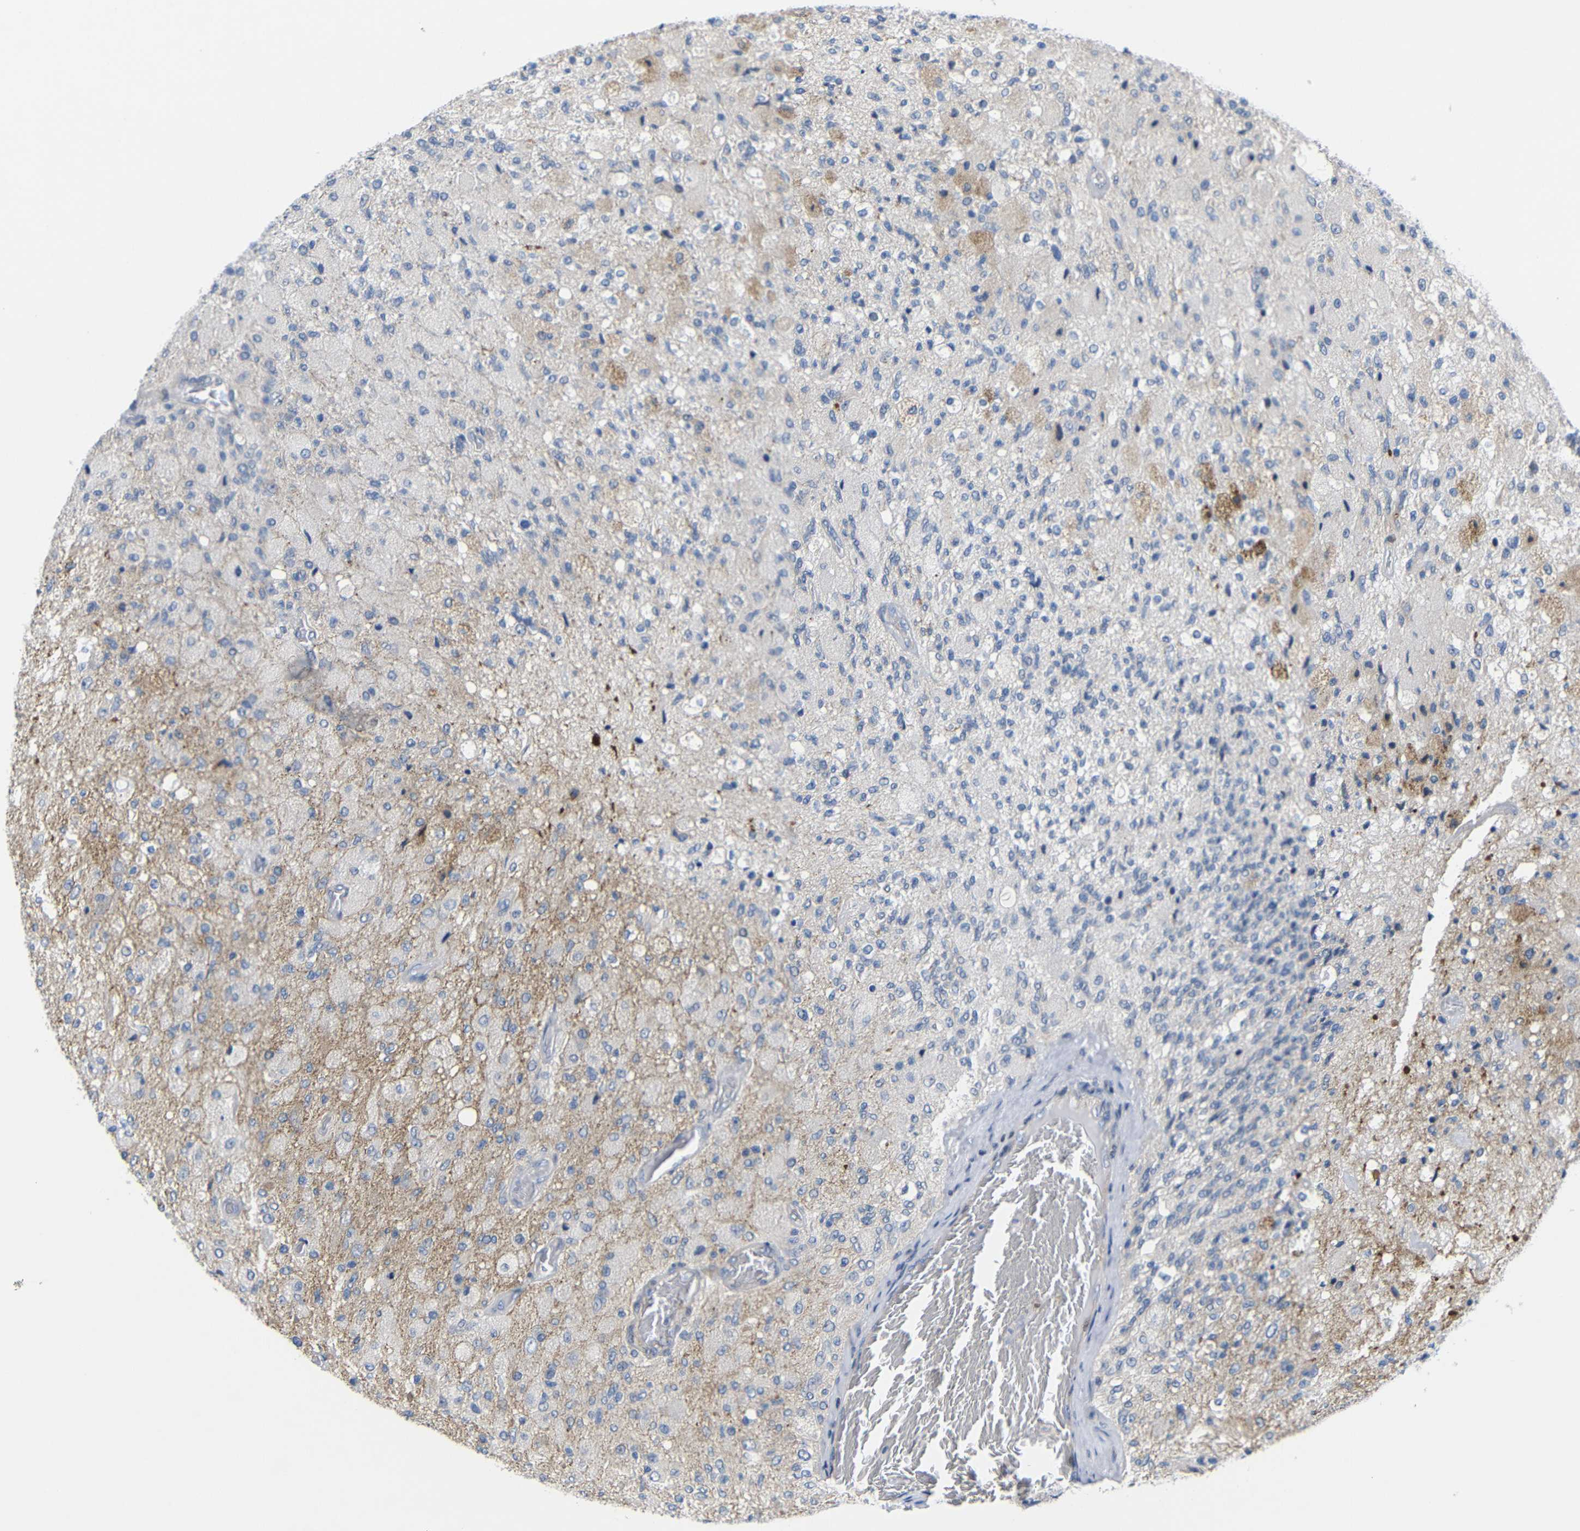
{"staining": {"intensity": "weak", "quantity": "<25%", "location": "cytoplasmic/membranous"}, "tissue": "glioma", "cell_type": "Tumor cells", "image_type": "cancer", "snomed": [{"axis": "morphology", "description": "Normal tissue, NOS"}, {"axis": "morphology", "description": "Glioma, malignant, High grade"}, {"axis": "topography", "description": "Cerebral cortex"}], "caption": "Immunohistochemistry (IHC) histopathology image of neoplastic tissue: human malignant high-grade glioma stained with DAB (3,3'-diaminobenzidine) displays no significant protein staining in tumor cells.", "gene": "CMTM1", "patient": {"sex": "male", "age": 77}}